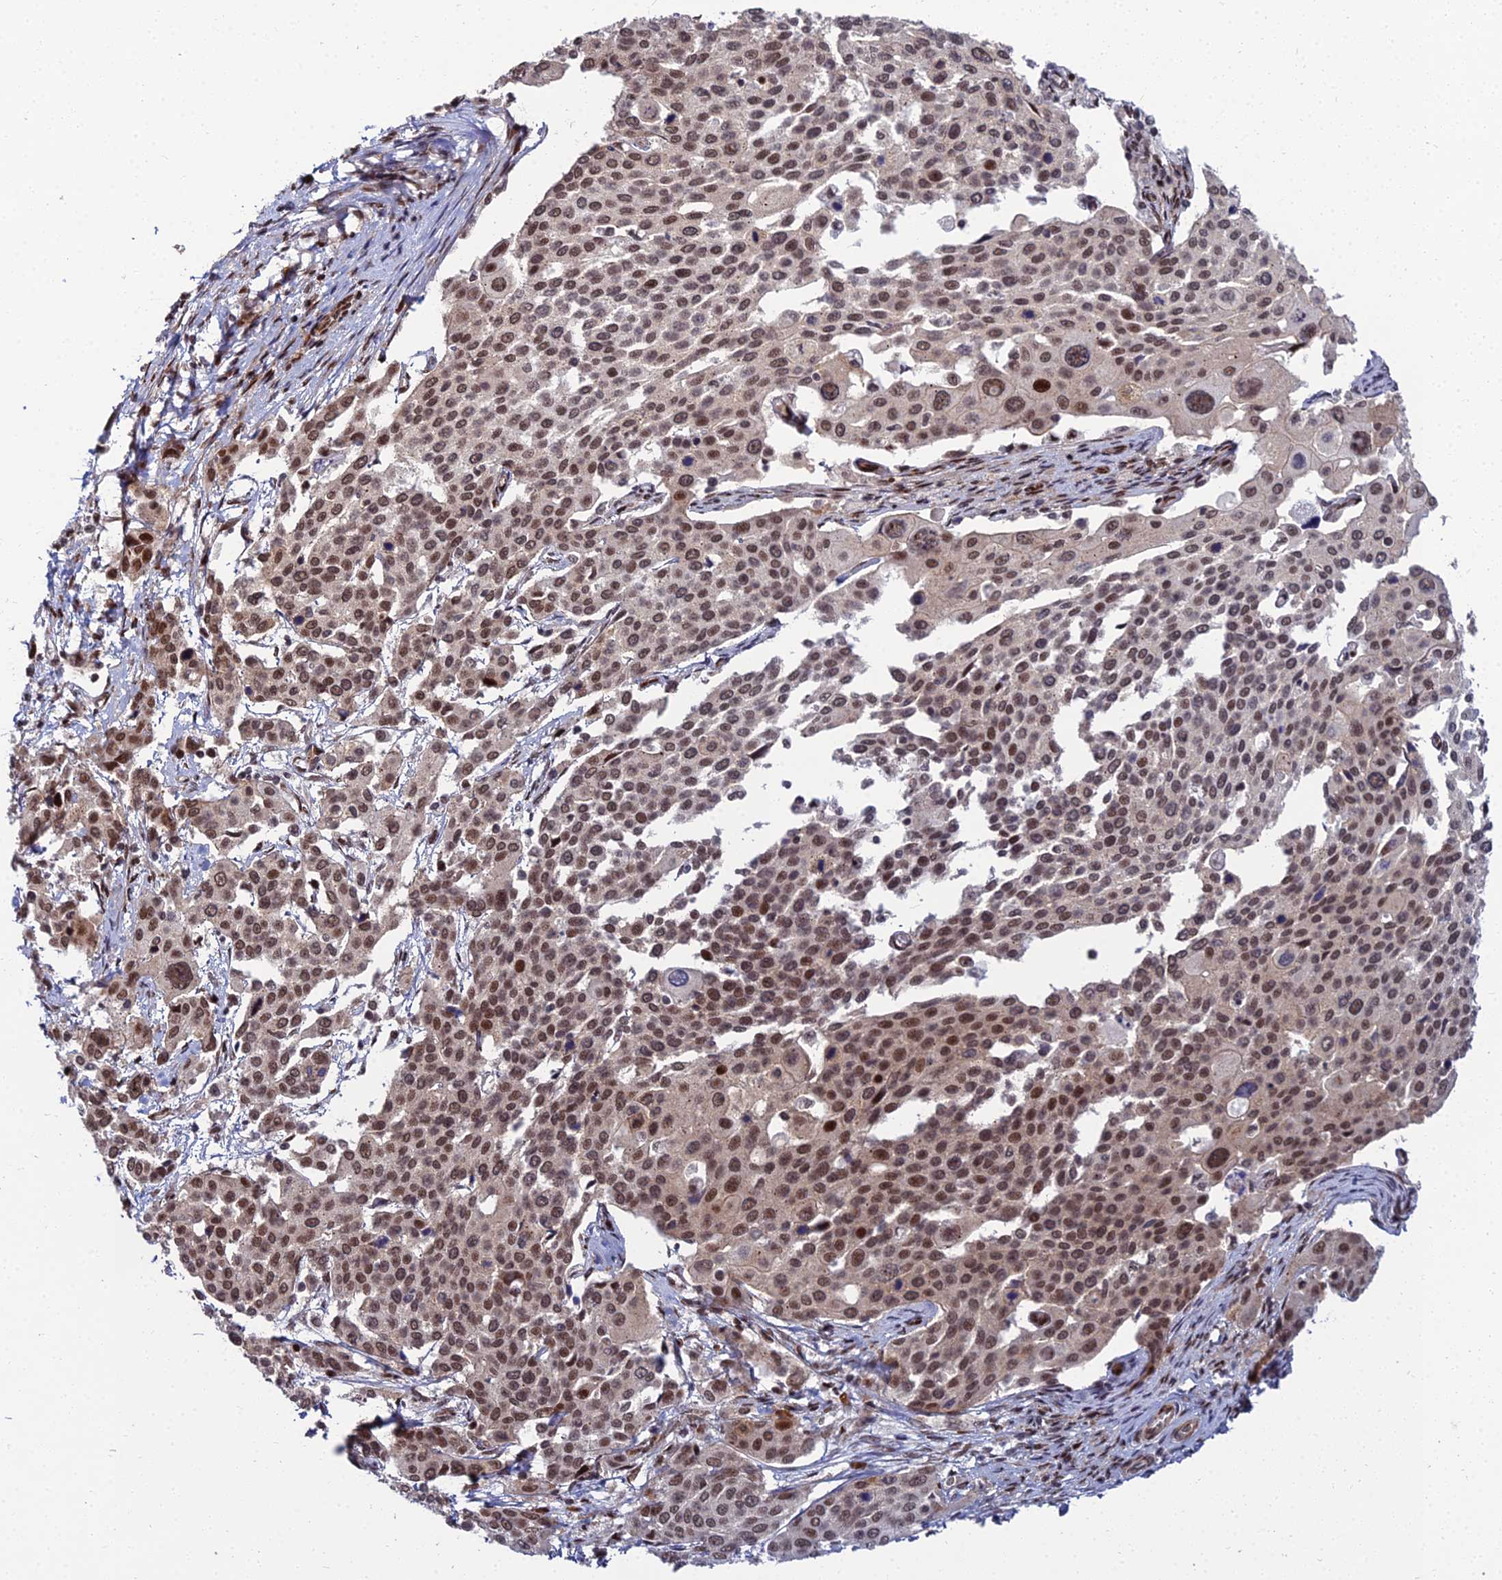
{"staining": {"intensity": "moderate", "quantity": ">75%", "location": "nuclear"}, "tissue": "cervical cancer", "cell_type": "Tumor cells", "image_type": "cancer", "snomed": [{"axis": "morphology", "description": "Squamous cell carcinoma, NOS"}, {"axis": "topography", "description": "Cervix"}], "caption": "A micrograph showing moderate nuclear expression in approximately >75% of tumor cells in cervical cancer, as visualized by brown immunohistochemical staining.", "gene": "ZNF668", "patient": {"sex": "female", "age": 44}}